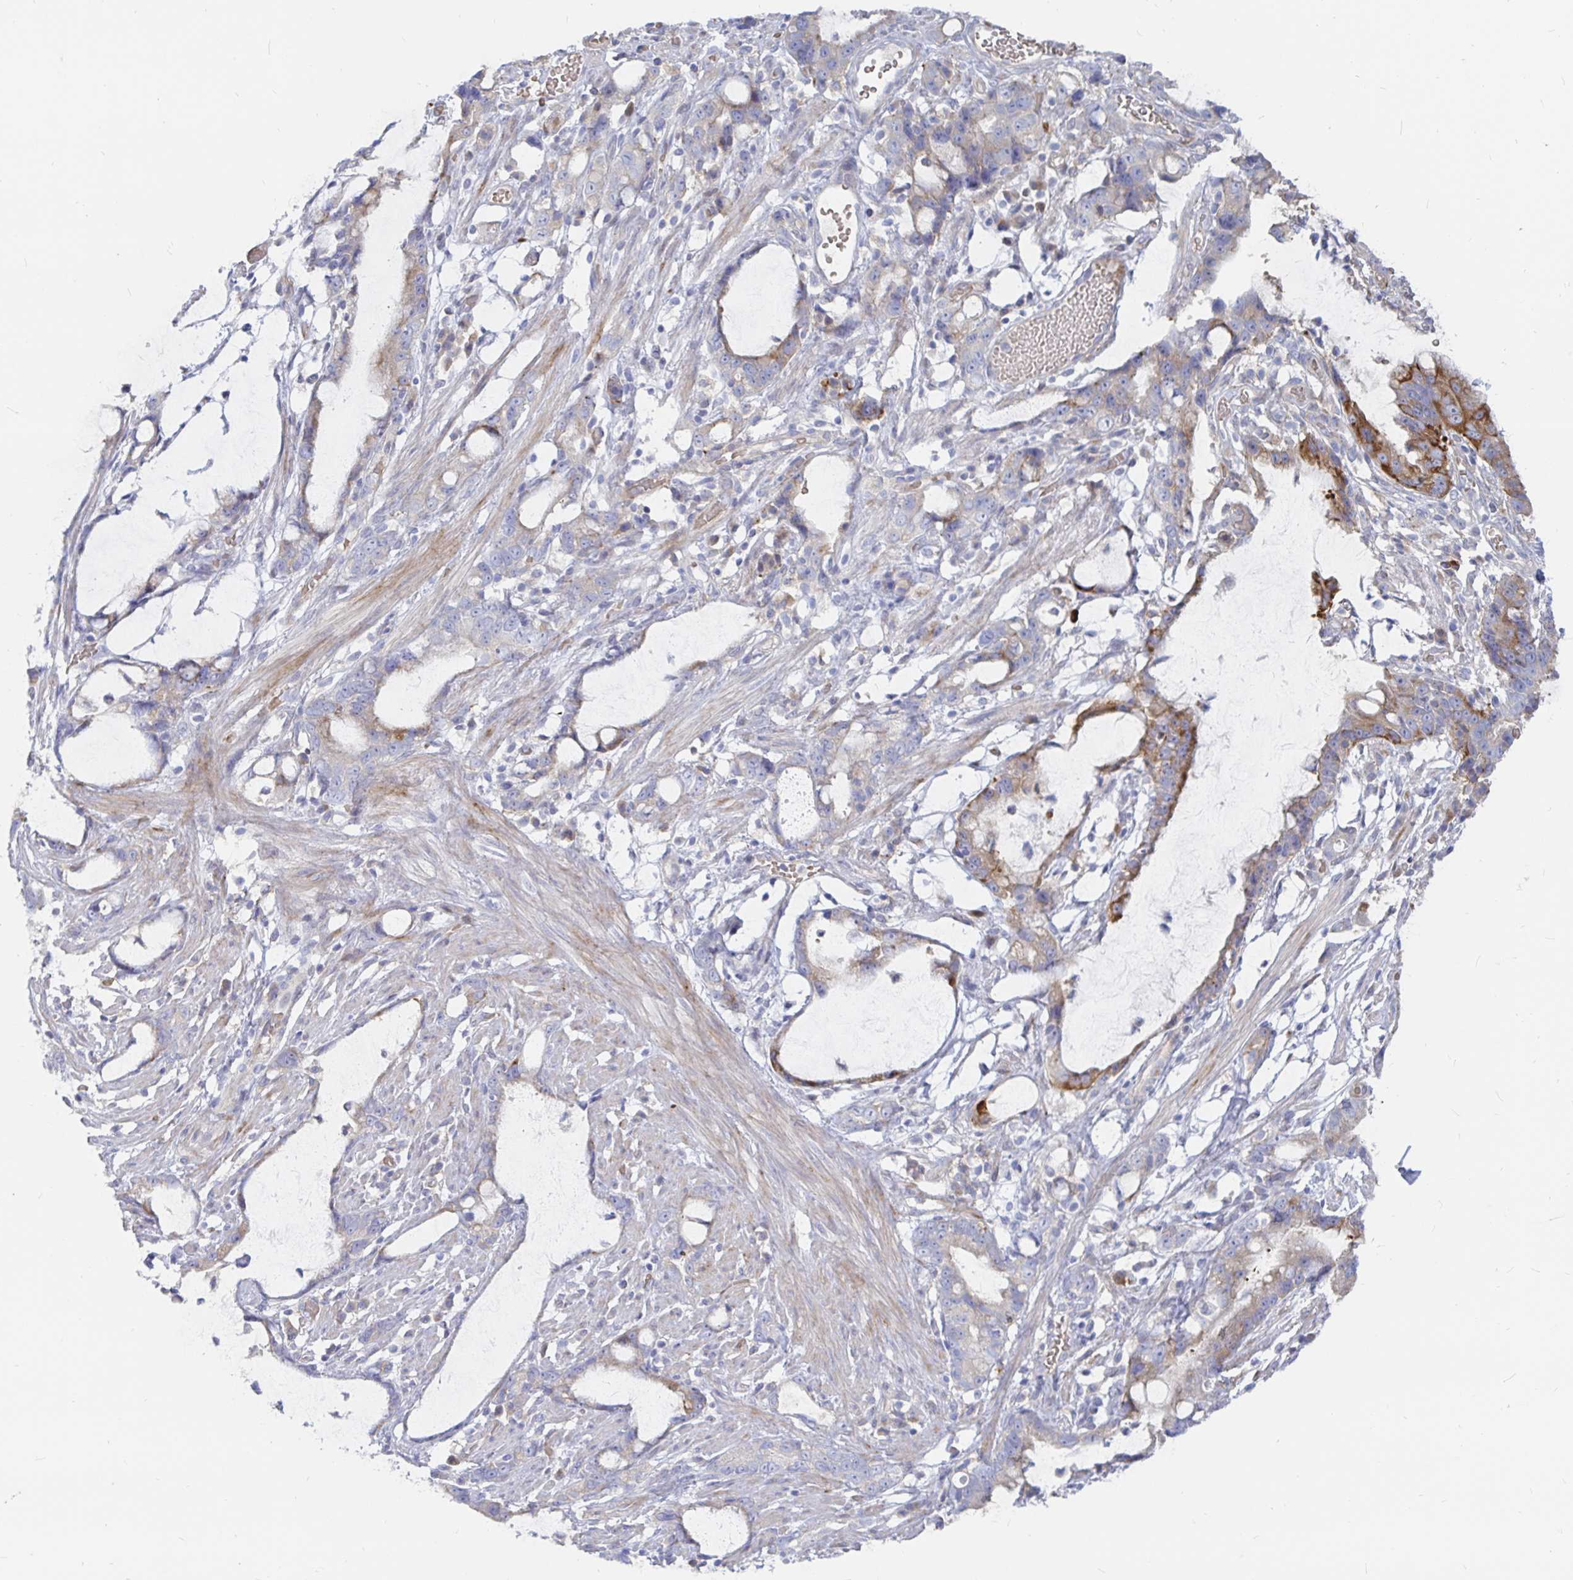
{"staining": {"intensity": "moderate", "quantity": "<25%", "location": "cytoplasmic/membranous"}, "tissue": "stomach cancer", "cell_type": "Tumor cells", "image_type": "cancer", "snomed": [{"axis": "morphology", "description": "Adenocarcinoma, NOS"}, {"axis": "topography", "description": "Stomach"}], "caption": "Approximately <25% of tumor cells in human stomach cancer show moderate cytoplasmic/membranous protein positivity as visualized by brown immunohistochemical staining.", "gene": "KCTD19", "patient": {"sex": "male", "age": 55}}